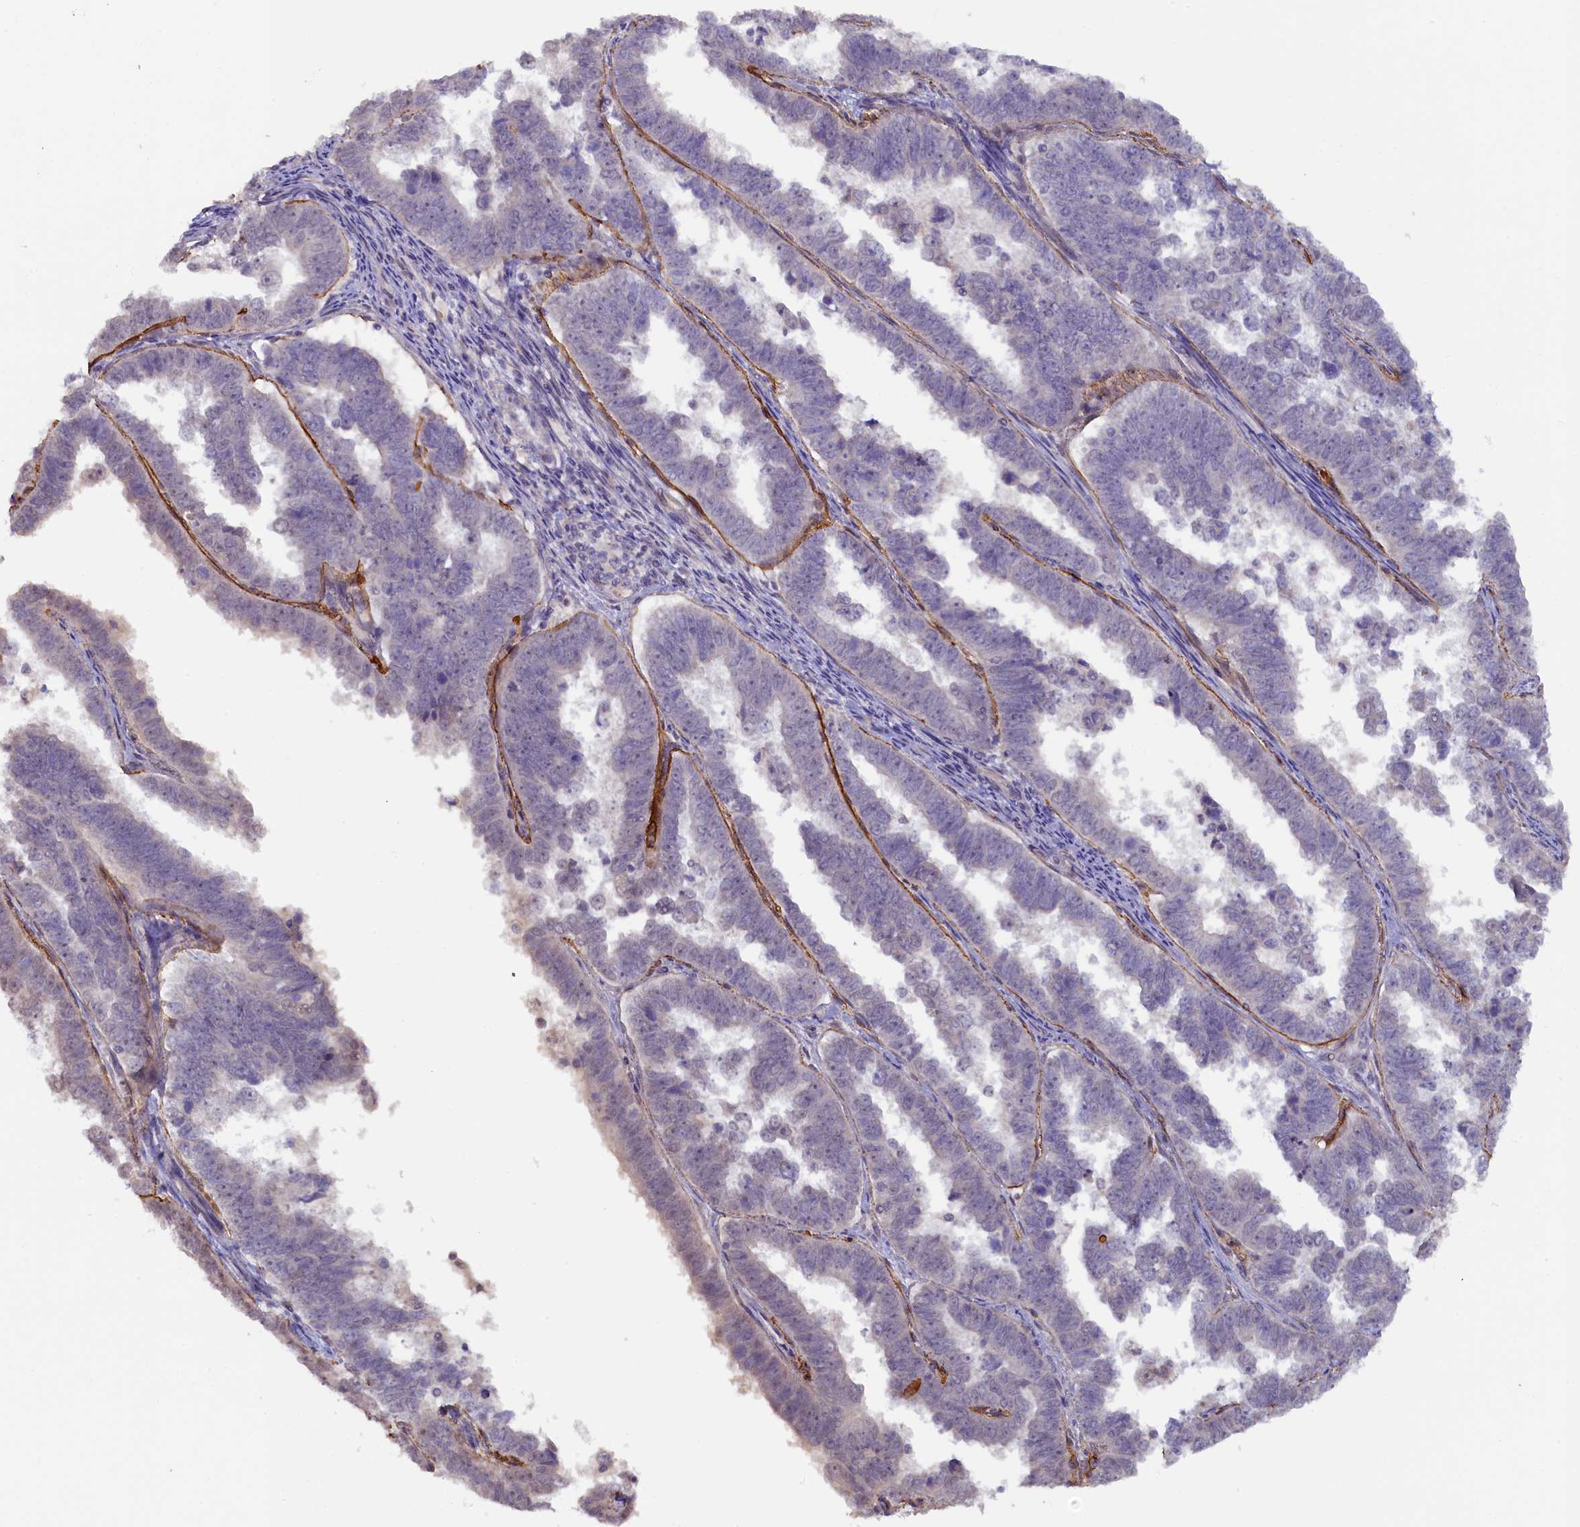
{"staining": {"intensity": "negative", "quantity": "none", "location": "none"}, "tissue": "endometrial cancer", "cell_type": "Tumor cells", "image_type": "cancer", "snomed": [{"axis": "morphology", "description": "Adenocarcinoma, NOS"}, {"axis": "topography", "description": "Endometrium"}], "caption": "DAB (3,3'-diaminobenzidine) immunohistochemical staining of endometrial adenocarcinoma demonstrates no significant positivity in tumor cells.", "gene": "MYO16", "patient": {"sex": "female", "age": 75}}